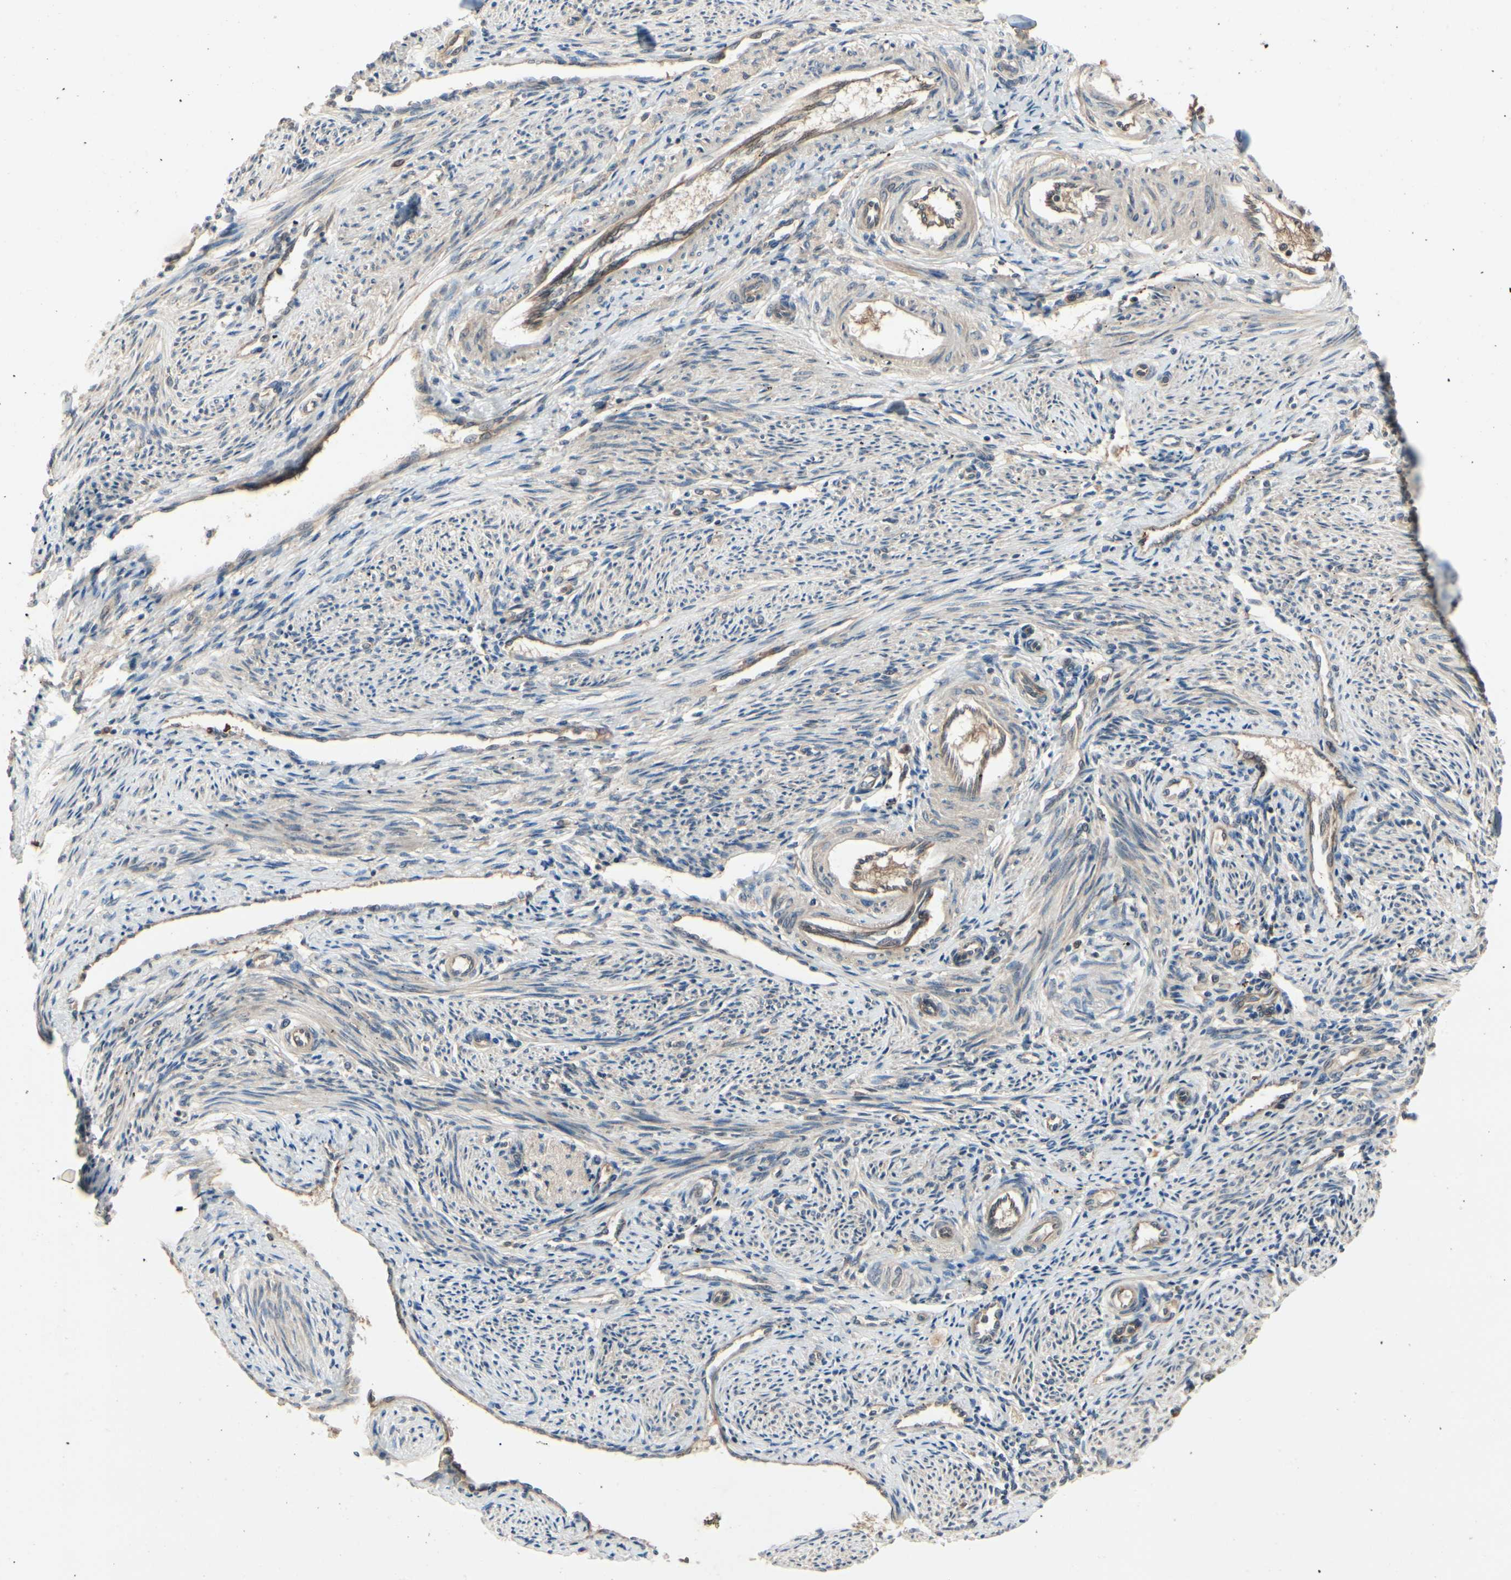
{"staining": {"intensity": "strong", "quantity": ">75%", "location": "cytoplasmic/membranous,nuclear"}, "tissue": "endometrium", "cell_type": "Cells in endometrial stroma", "image_type": "normal", "snomed": [{"axis": "morphology", "description": "Normal tissue, NOS"}, {"axis": "topography", "description": "Endometrium"}], "caption": "Brown immunohistochemical staining in normal endometrium reveals strong cytoplasmic/membranous,nuclear positivity in about >75% of cells in endometrial stroma. Using DAB (3,3'-diaminobenzidine) (brown) and hematoxylin (blue) stains, captured at high magnification using brightfield microscopy.", "gene": "RNF14", "patient": {"sex": "female", "age": 42}}